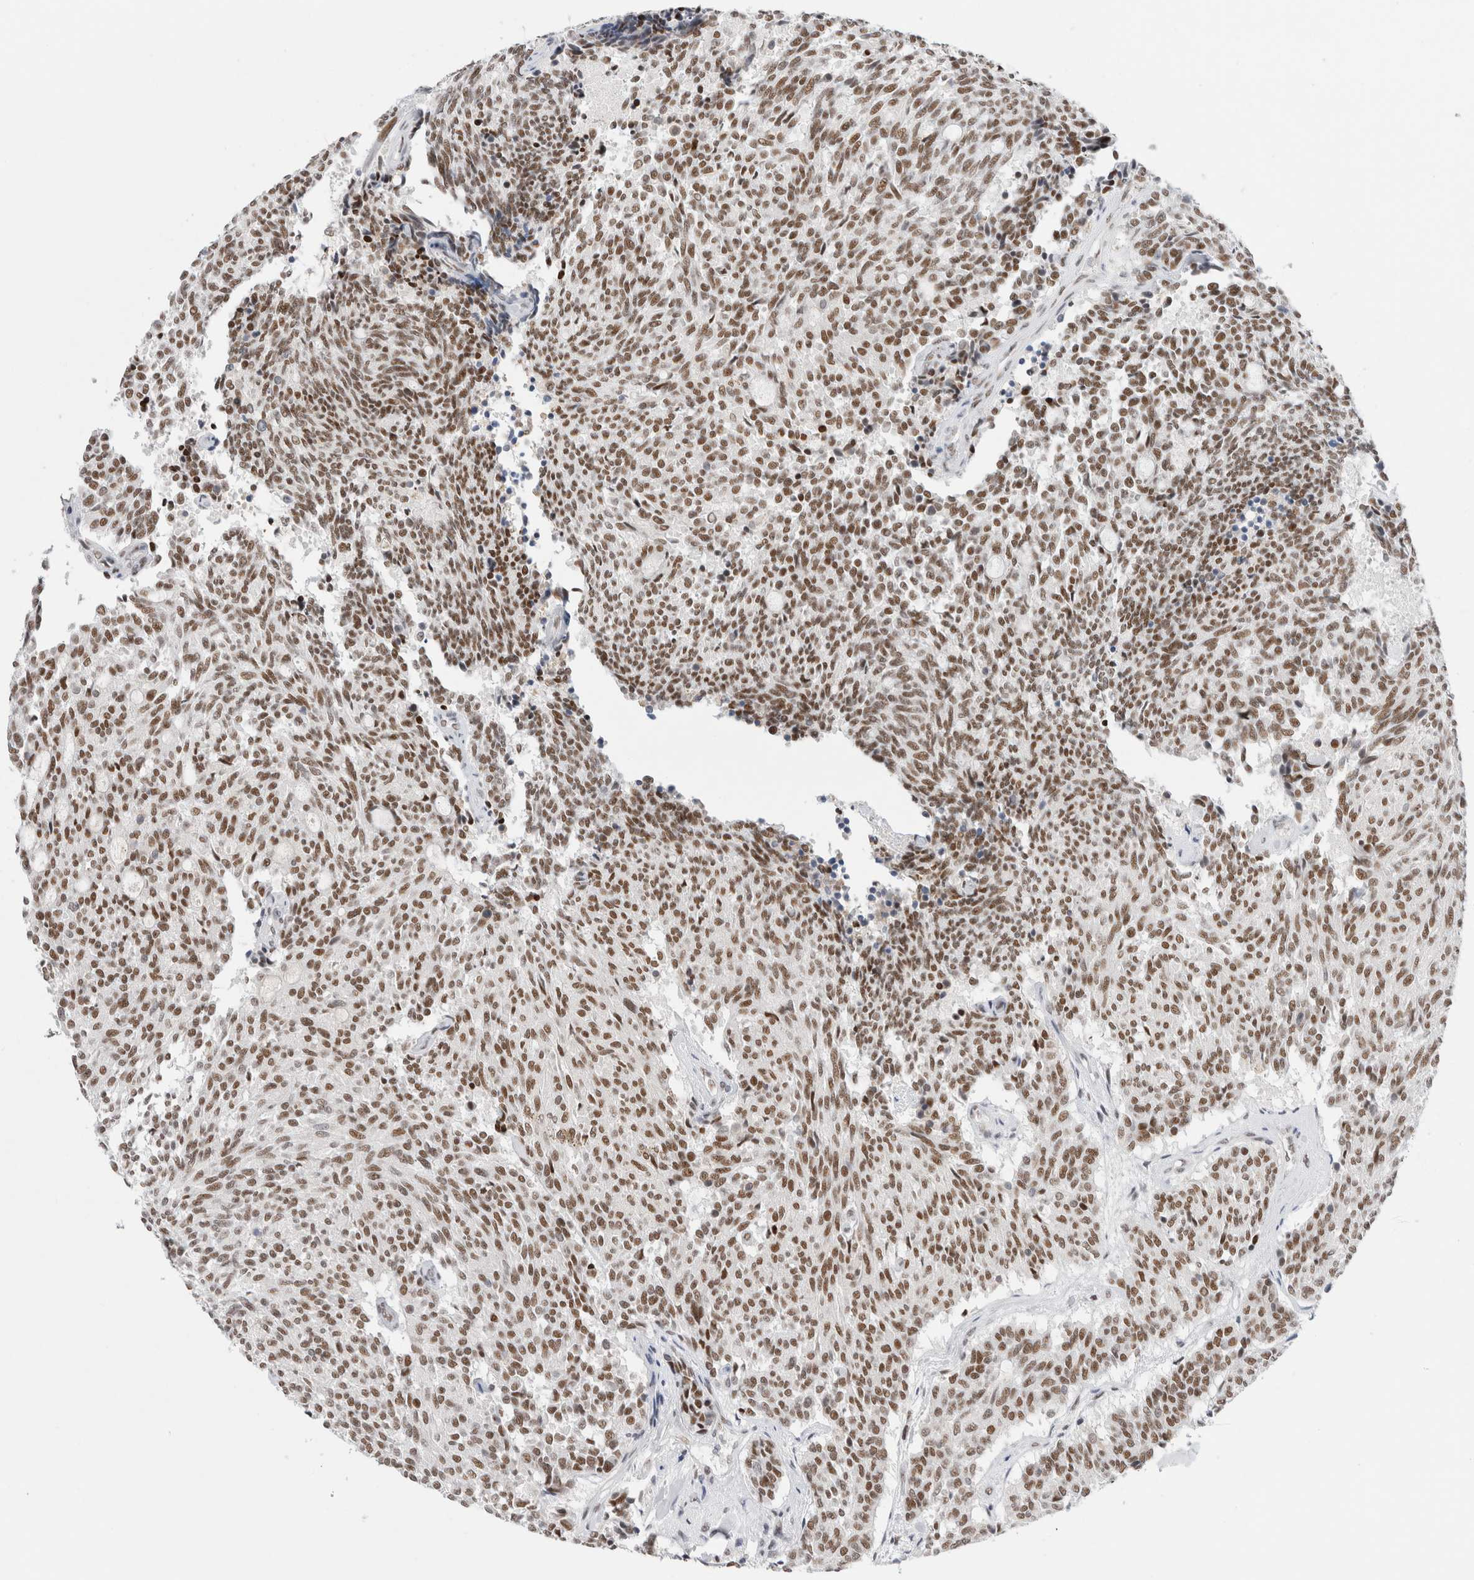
{"staining": {"intensity": "moderate", "quantity": ">75%", "location": "nuclear"}, "tissue": "carcinoid", "cell_type": "Tumor cells", "image_type": "cancer", "snomed": [{"axis": "morphology", "description": "Carcinoid, malignant, NOS"}, {"axis": "topography", "description": "Pancreas"}], "caption": "Carcinoid (malignant) stained with a protein marker reveals moderate staining in tumor cells.", "gene": "COPS7A", "patient": {"sex": "female", "age": 54}}